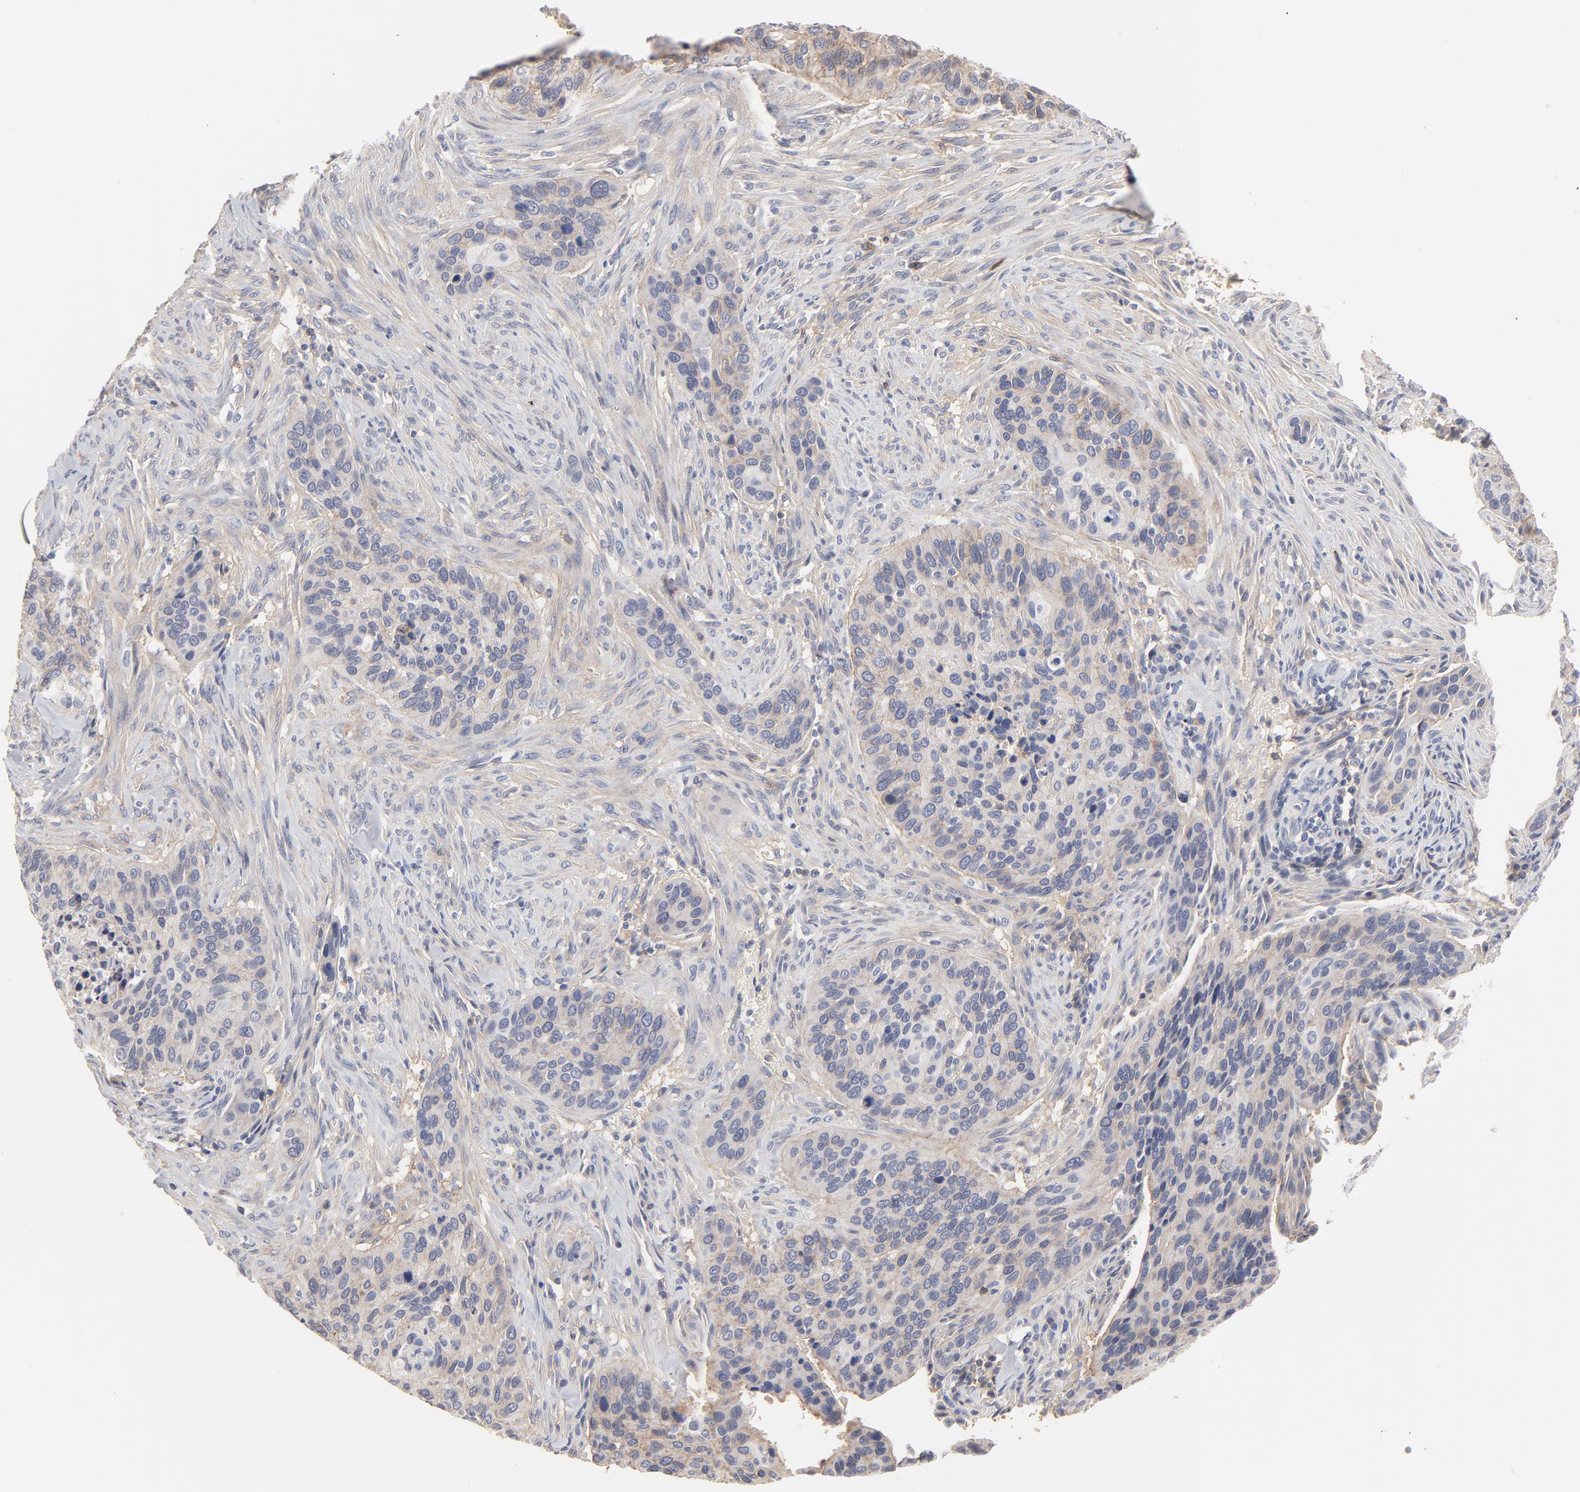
{"staining": {"intensity": "weak", "quantity": ">75%", "location": "cytoplasmic/membranous"}, "tissue": "cervical cancer", "cell_type": "Tumor cells", "image_type": "cancer", "snomed": [{"axis": "morphology", "description": "Adenocarcinoma, NOS"}, {"axis": "topography", "description": "Cervix"}], "caption": "Protein expression analysis of cervical cancer (adenocarcinoma) displays weak cytoplasmic/membranous staining in about >75% of tumor cells.", "gene": "SLC16A1", "patient": {"sex": "female", "age": 29}}